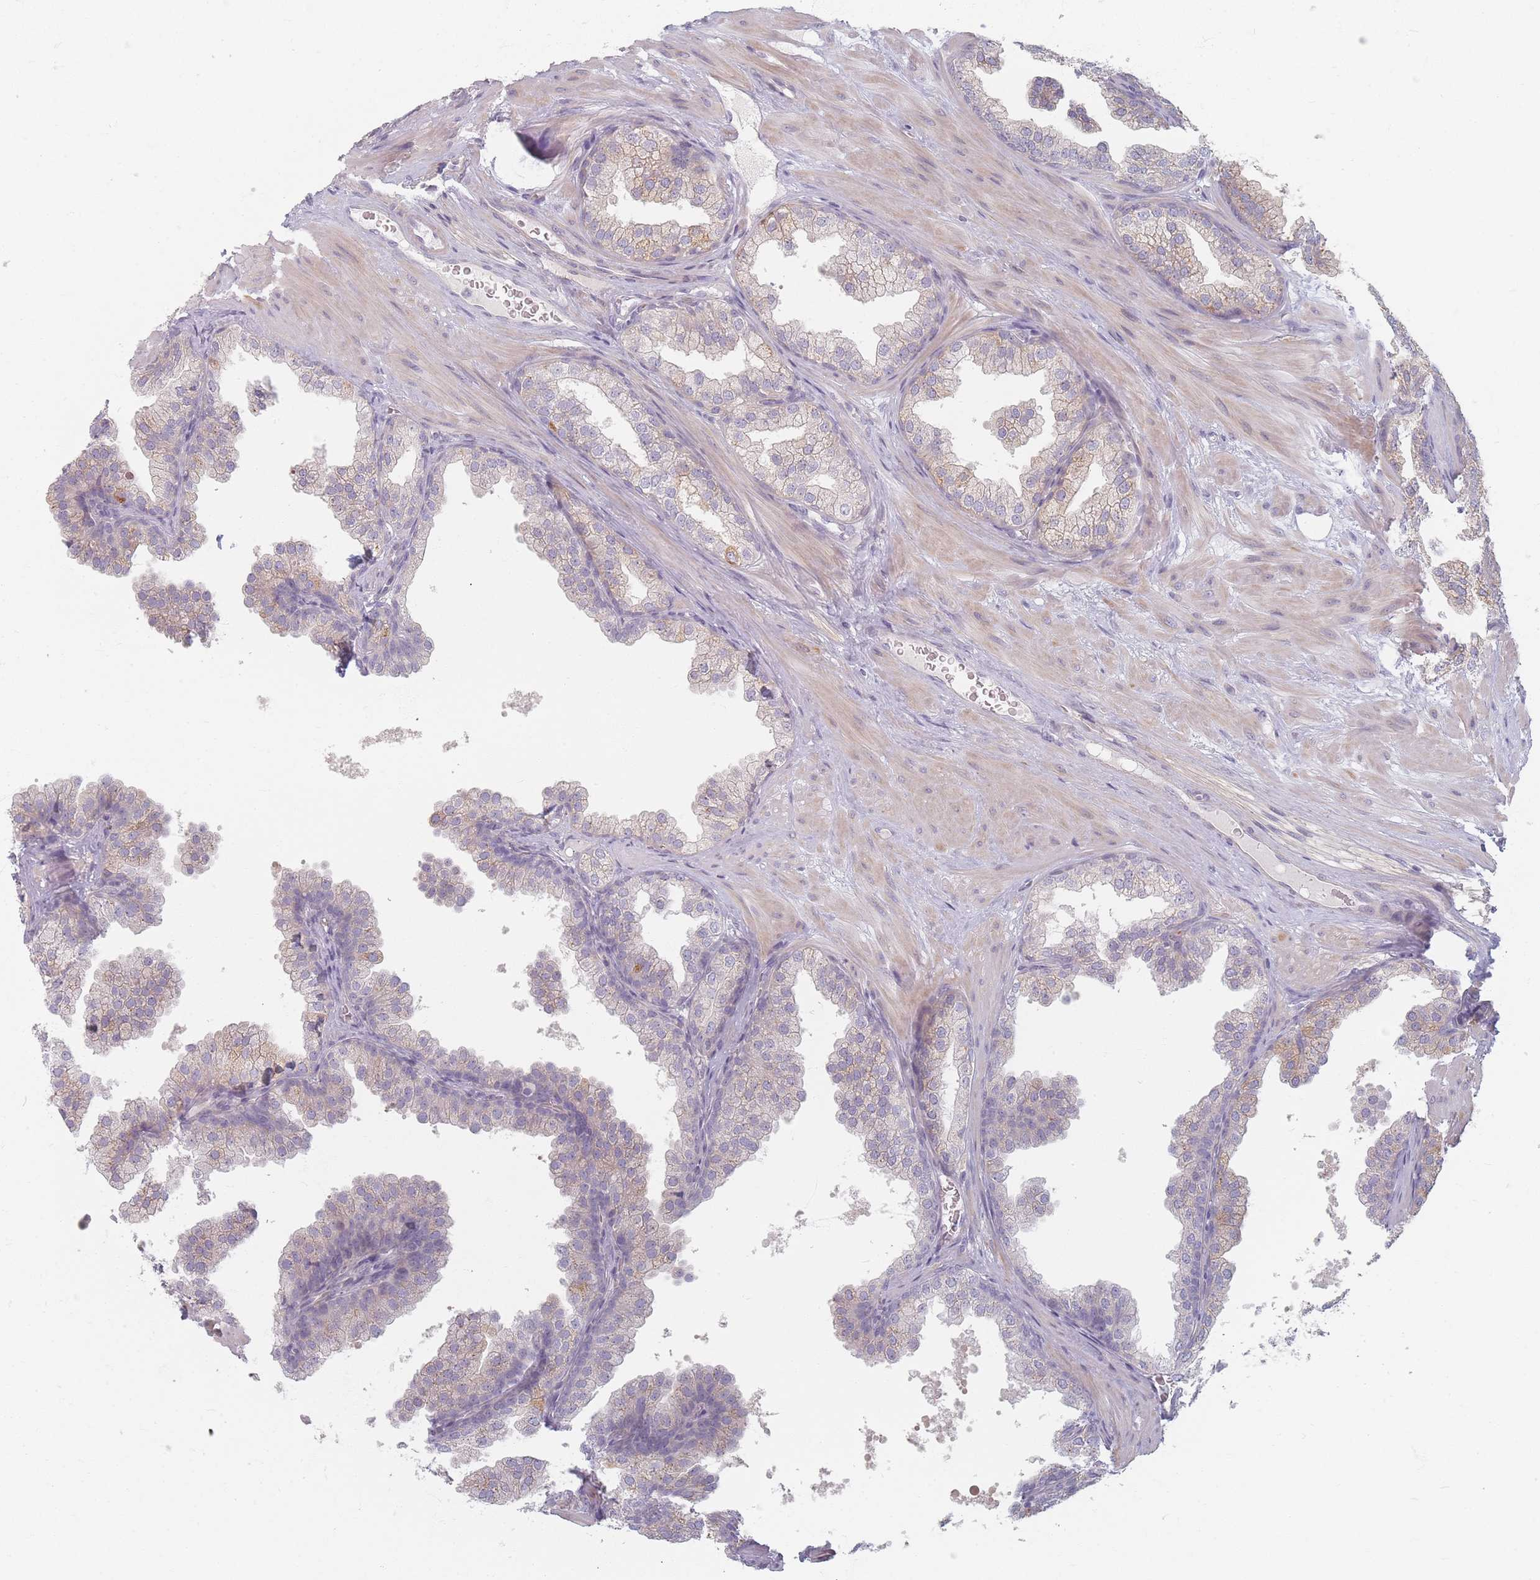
{"staining": {"intensity": "weak", "quantity": "<25%", "location": "cytoplasmic/membranous"}, "tissue": "prostate", "cell_type": "Glandular cells", "image_type": "normal", "snomed": [{"axis": "morphology", "description": "Normal tissue, NOS"}, {"axis": "topography", "description": "Prostate"}], "caption": "There is no significant expression in glandular cells of prostate. (DAB (3,3'-diaminobenzidine) IHC with hematoxylin counter stain).", "gene": "TMOD1", "patient": {"sex": "male", "age": 37}}